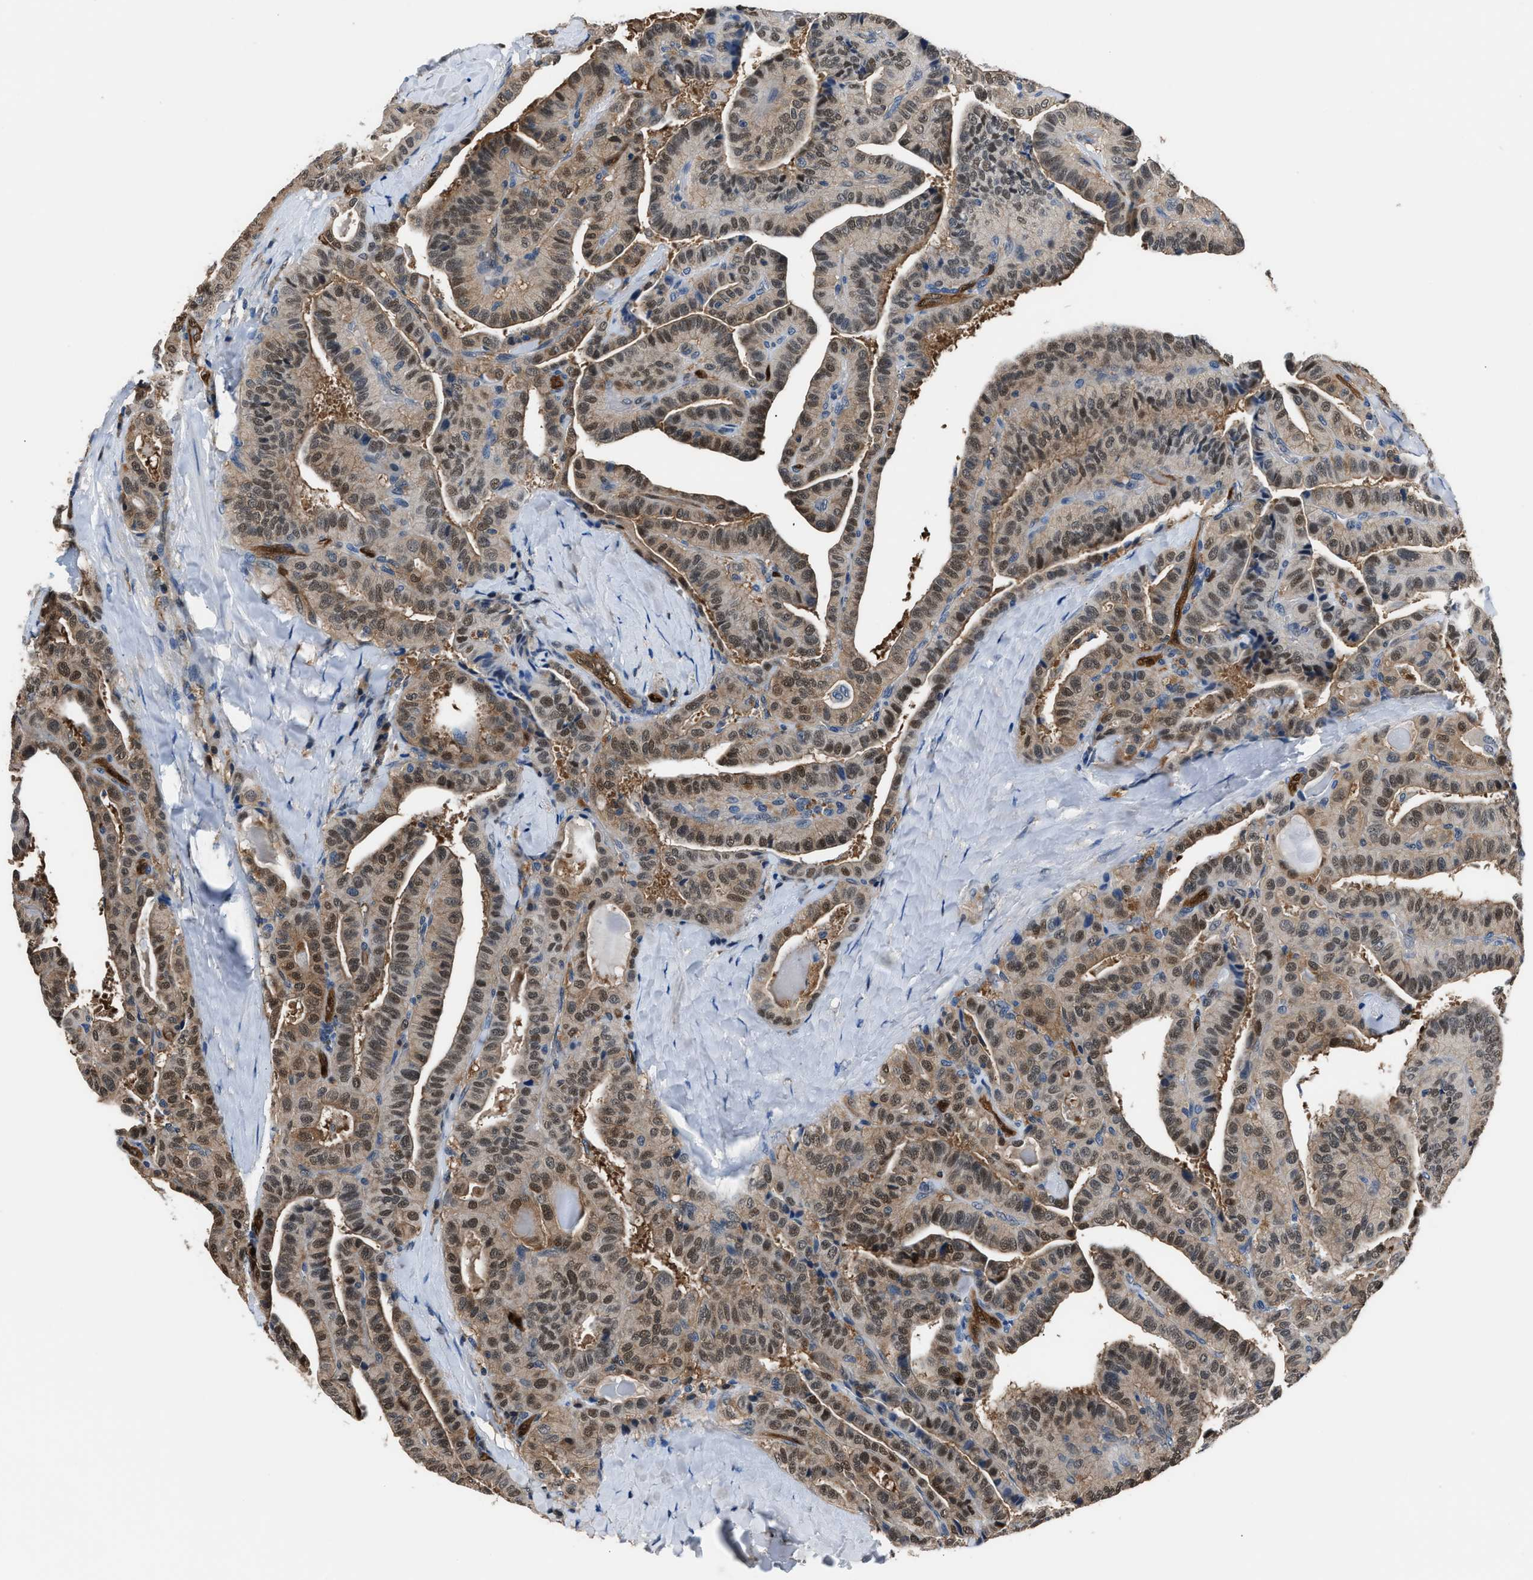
{"staining": {"intensity": "moderate", "quantity": "25%-75%", "location": "cytoplasmic/membranous,nuclear"}, "tissue": "thyroid cancer", "cell_type": "Tumor cells", "image_type": "cancer", "snomed": [{"axis": "morphology", "description": "Papillary adenocarcinoma, NOS"}, {"axis": "topography", "description": "Thyroid gland"}], "caption": "Moderate cytoplasmic/membranous and nuclear staining for a protein is seen in approximately 25%-75% of tumor cells of papillary adenocarcinoma (thyroid) using IHC.", "gene": "PPA1", "patient": {"sex": "male", "age": 77}}